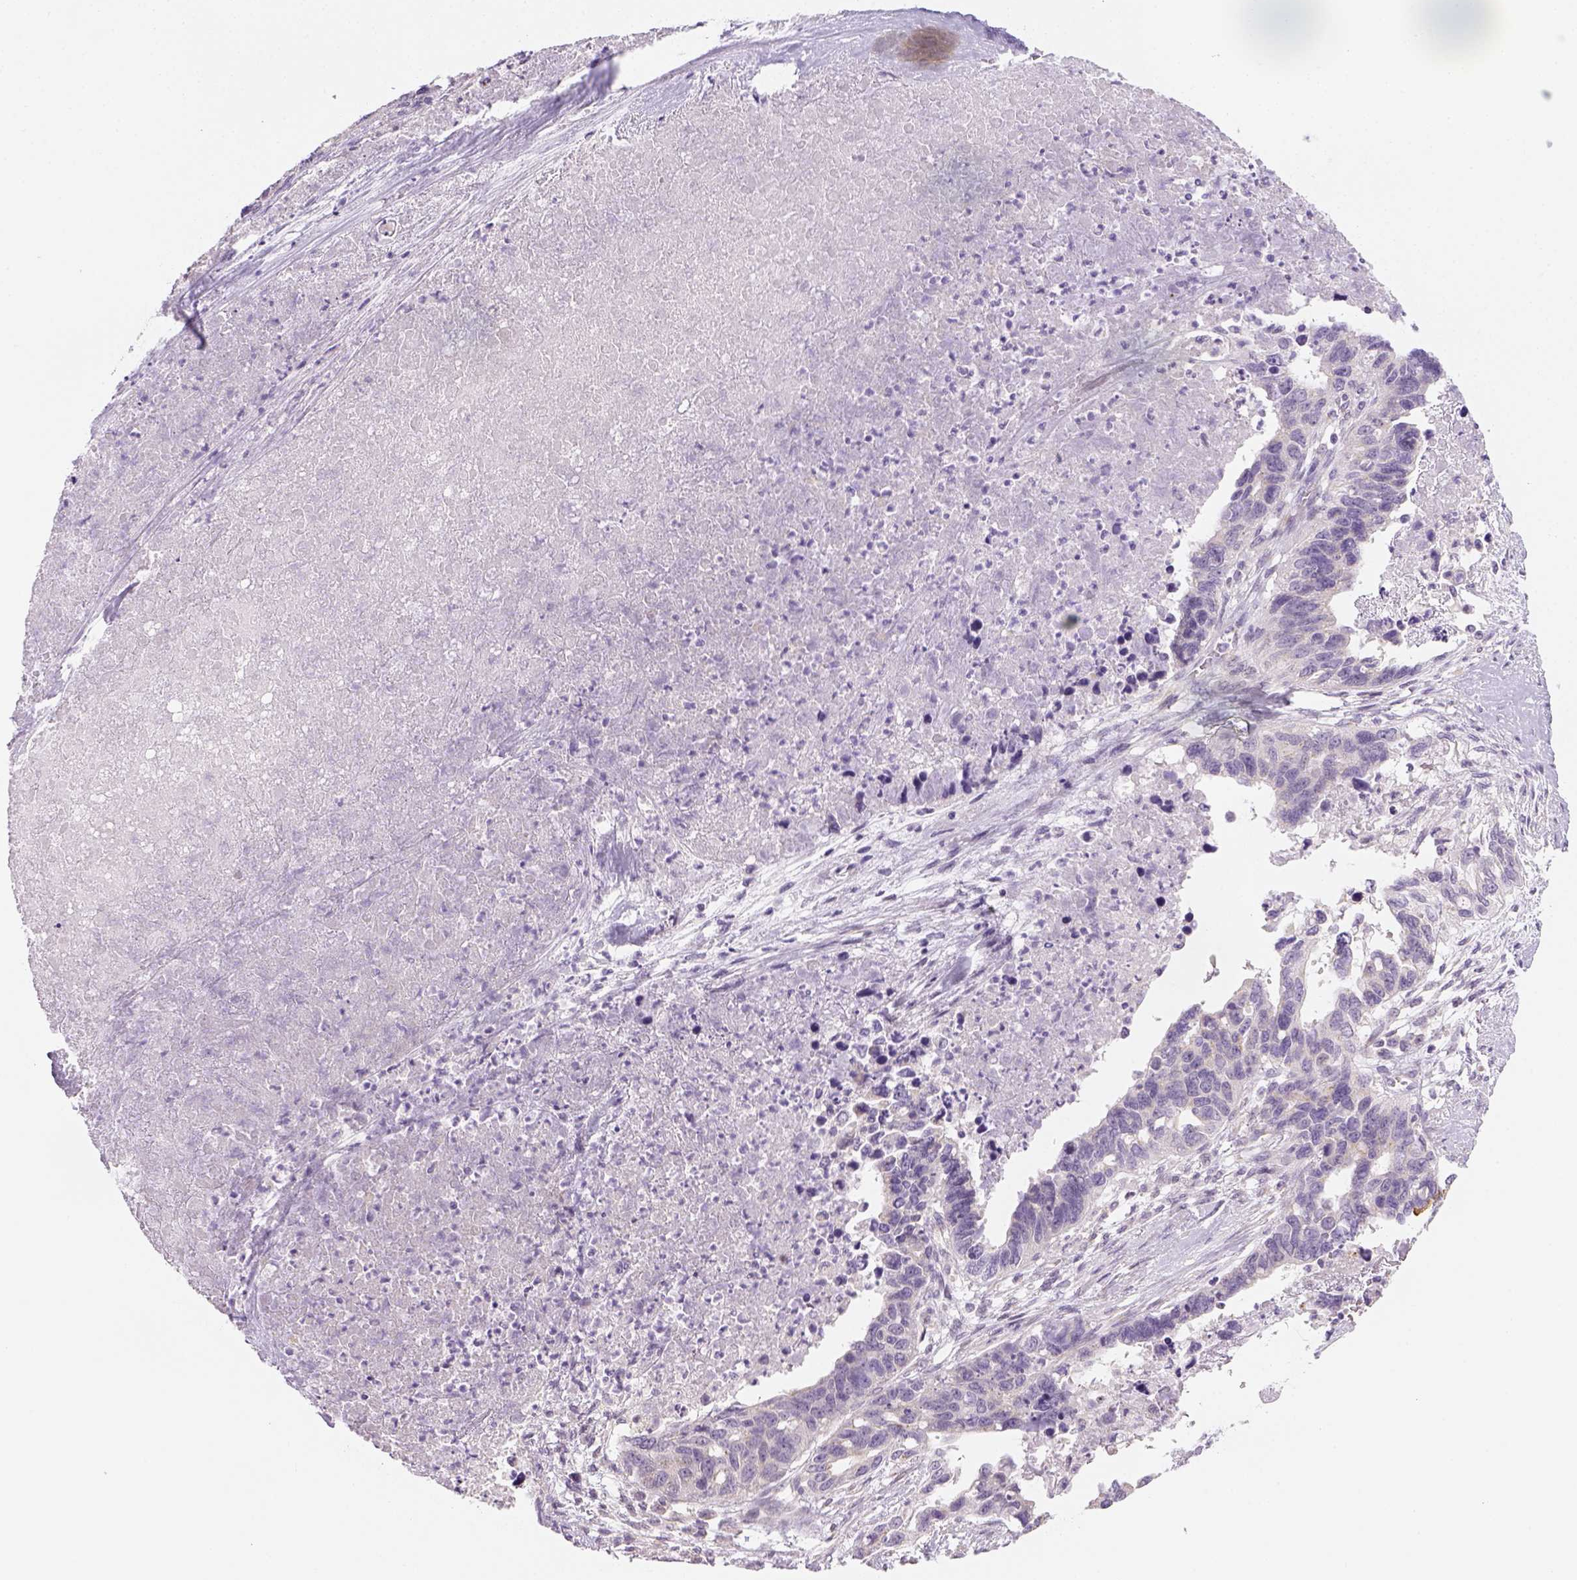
{"staining": {"intensity": "negative", "quantity": "none", "location": "none"}, "tissue": "ovarian cancer", "cell_type": "Tumor cells", "image_type": "cancer", "snomed": [{"axis": "morphology", "description": "Cystadenocarcinoma, serous, NOS"}, {"axis": "topography", "description": "Ovary"}], "caption": "Protein analysis of ovarian cancer (serous cystadenocarcinoma) displays no significant positivity in tumor cells.", "gene": "CACNB1", "patient": {"sex": "female", "age": 69}}